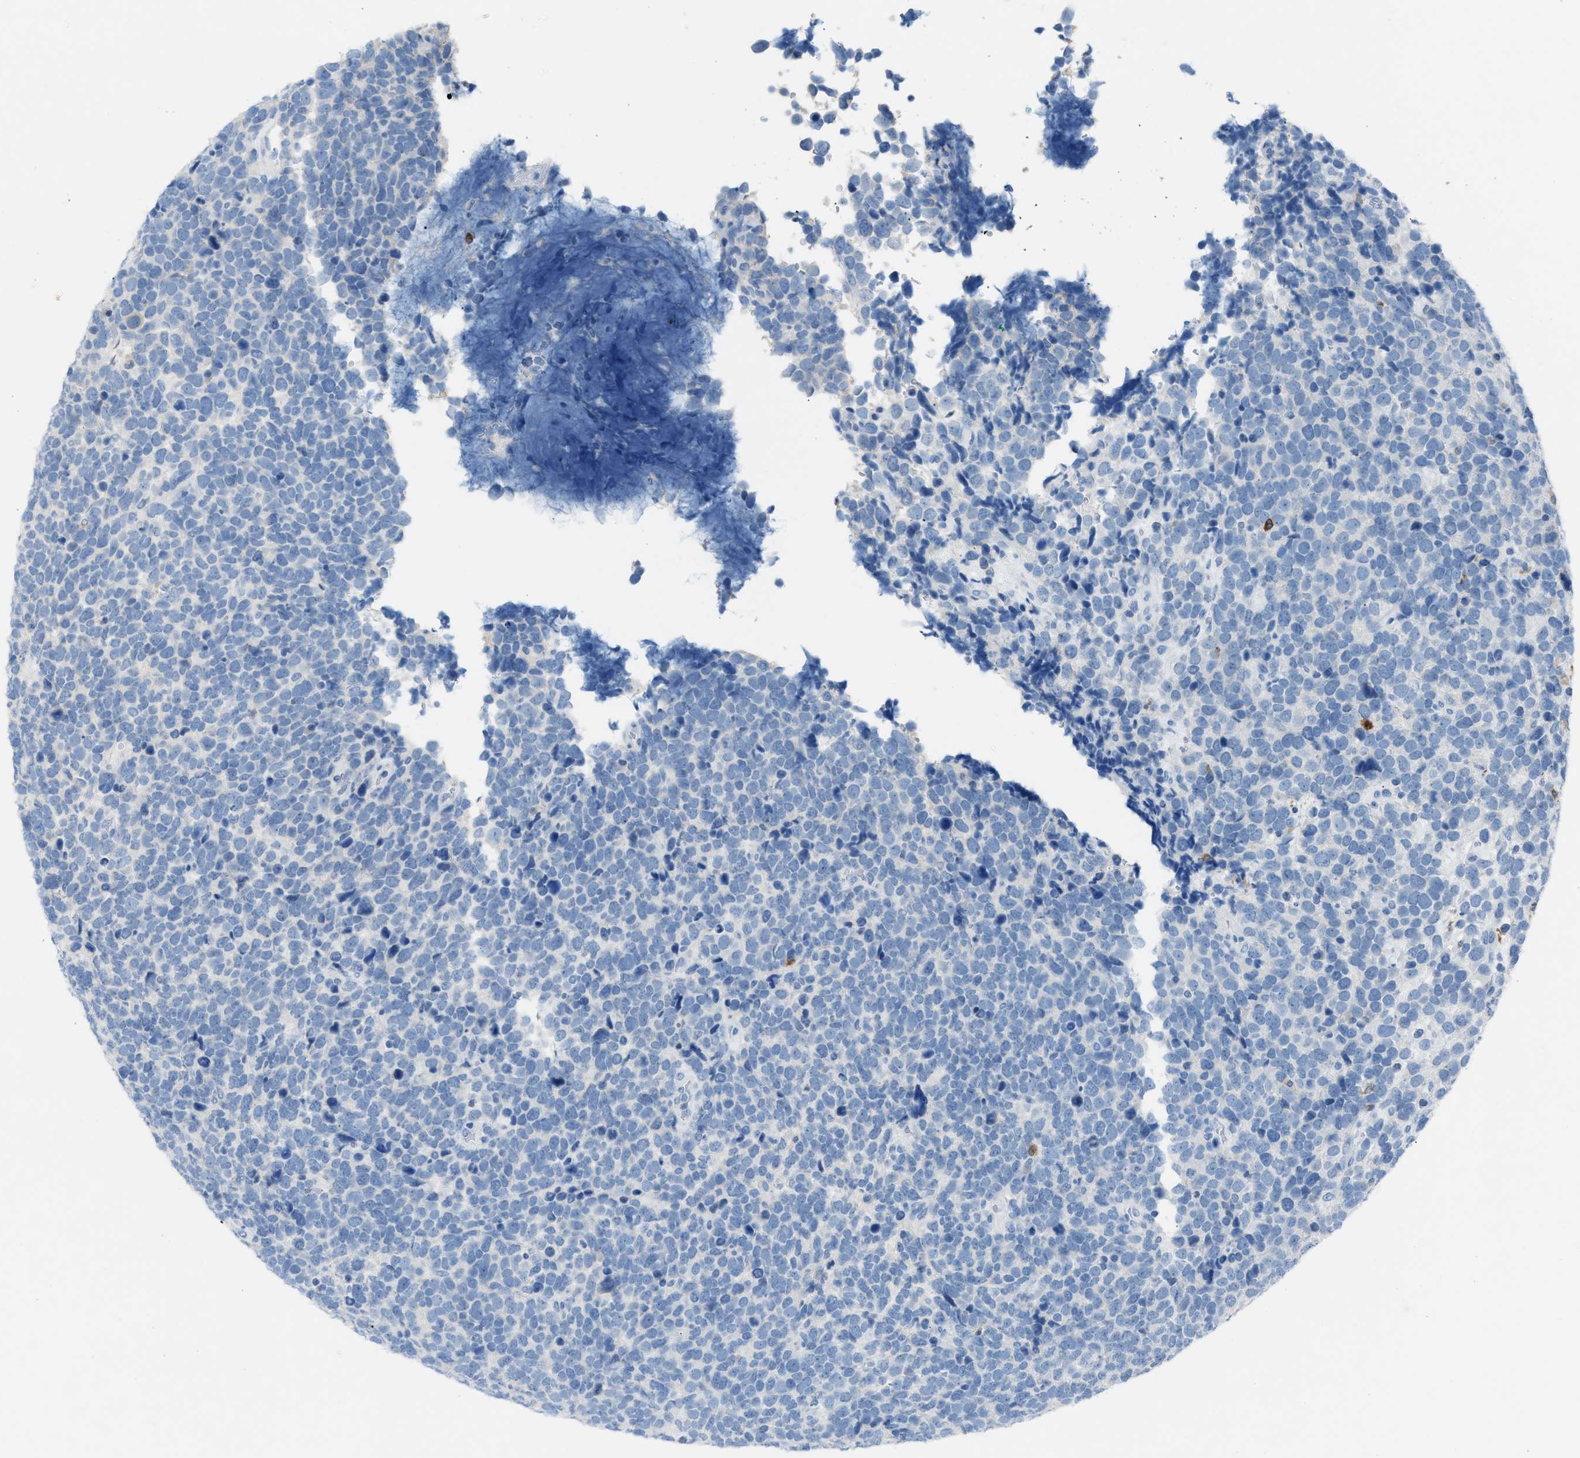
{"staining": {"intensity": "negative", "quantity": "none", "location": "none"}, "tissue": "urothelial cancer", "cell_type": "Tumor cells", "image_type": "cancer", "snomed": [{"axis": "morphology", "description": "Urothelial carcinoma, High grade"}, {"axis": "topography", "description": "Urinary bladder"}], "caption": "The image shows no significant positivity in tumor cells of high-grade urothelial carcinoma. (DAB IHC, high magnification).", "gene": "CLEC10A", "patient": {"sex": "female", "age": 82}}